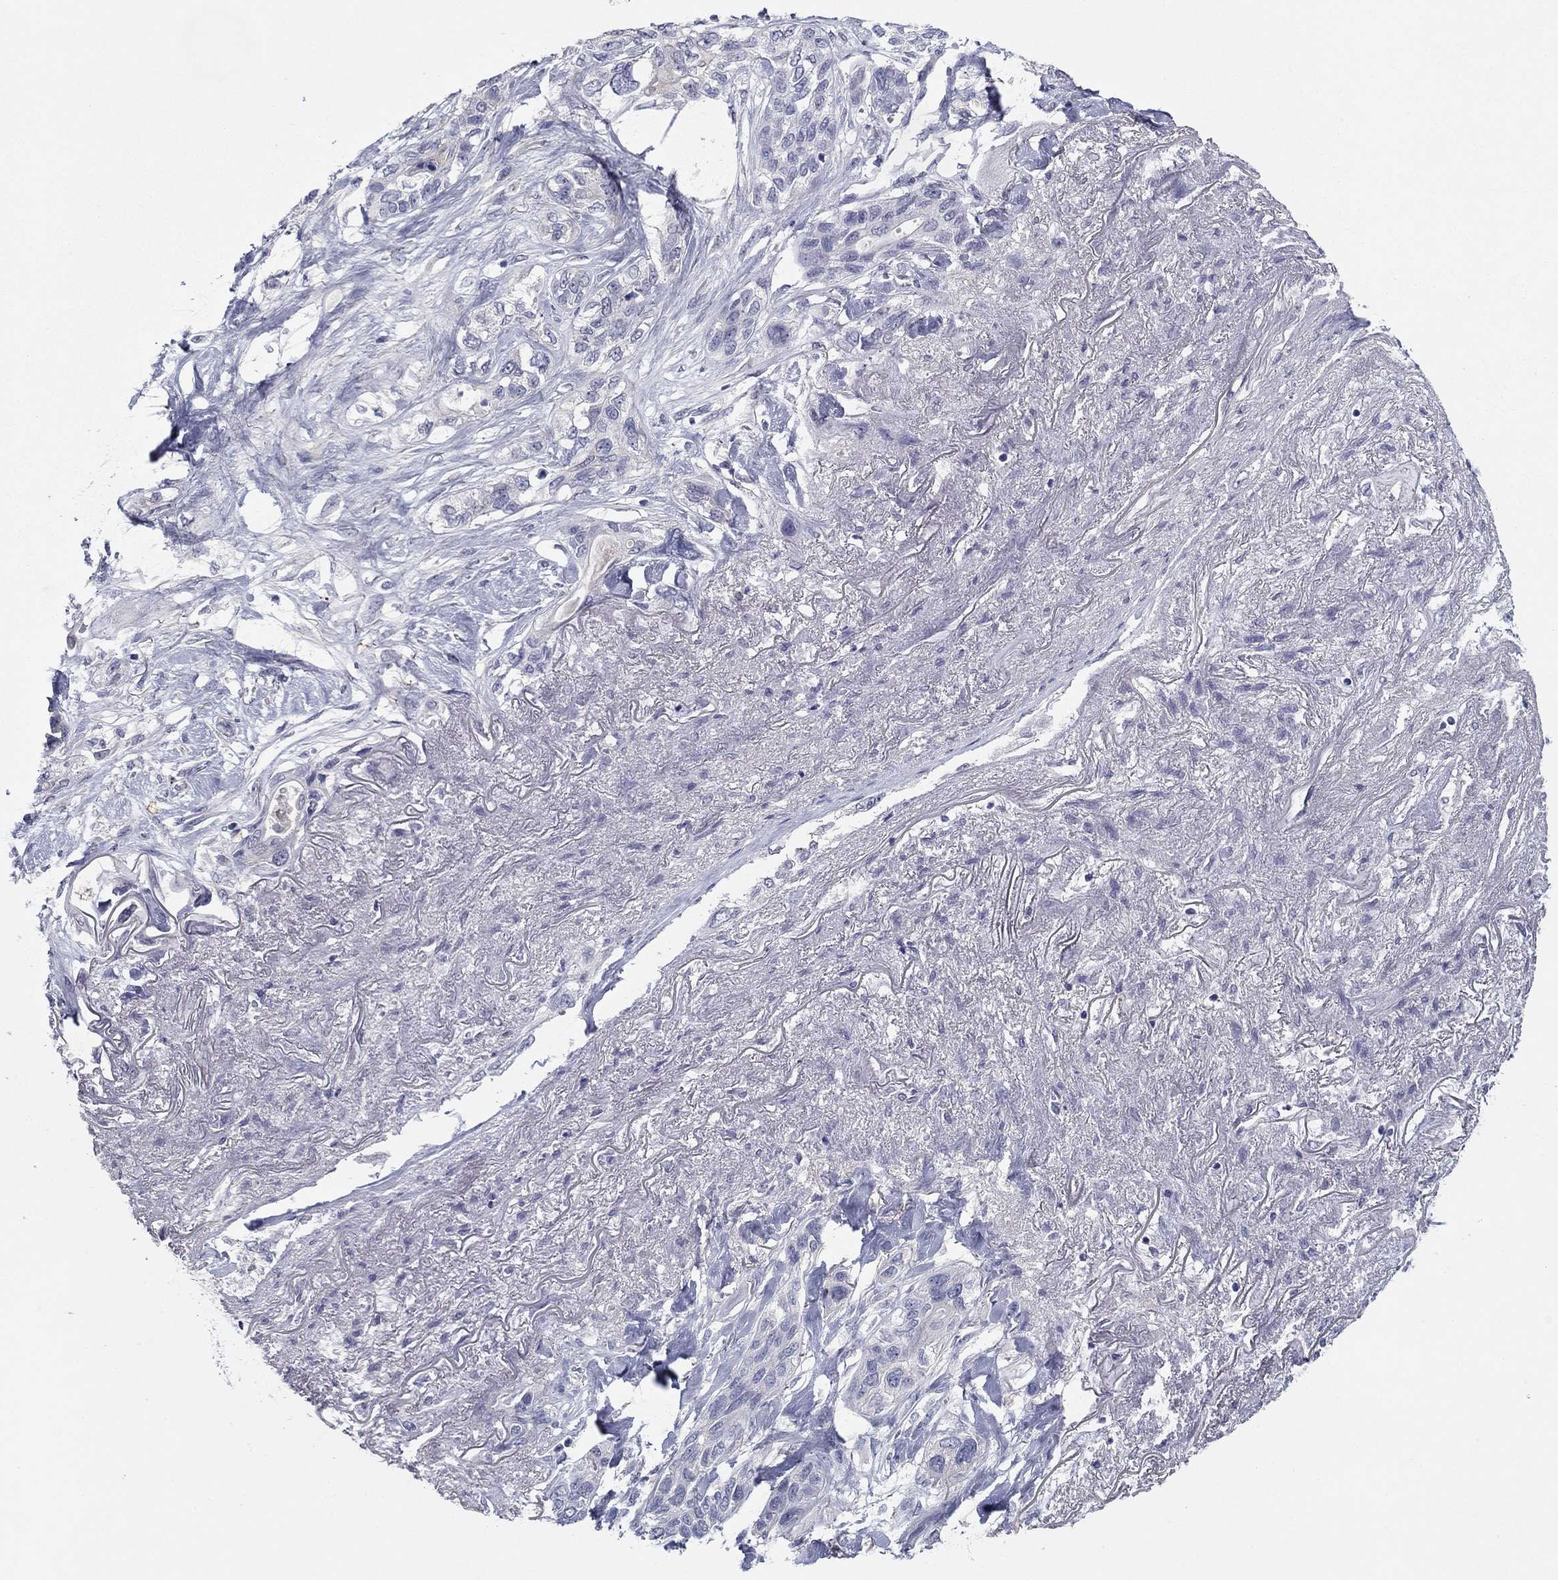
{"staining": {"intensity": "negative", "quantity": "none", "location": "none"}, "tissue": "lung cancer", "cell_type": "Tumor cells", "image_type": "cancer", "snomed": [{"axis": "morphology", "description": "Squamous cell carcinoma, NOS"}, {"axis": "topography", "description": "Lung"}], "caption": "Tumor cells show no significant protein positivity in lung cancer.", "gene": "PLS1", "patient": {"sex": "female", "age": 70}}